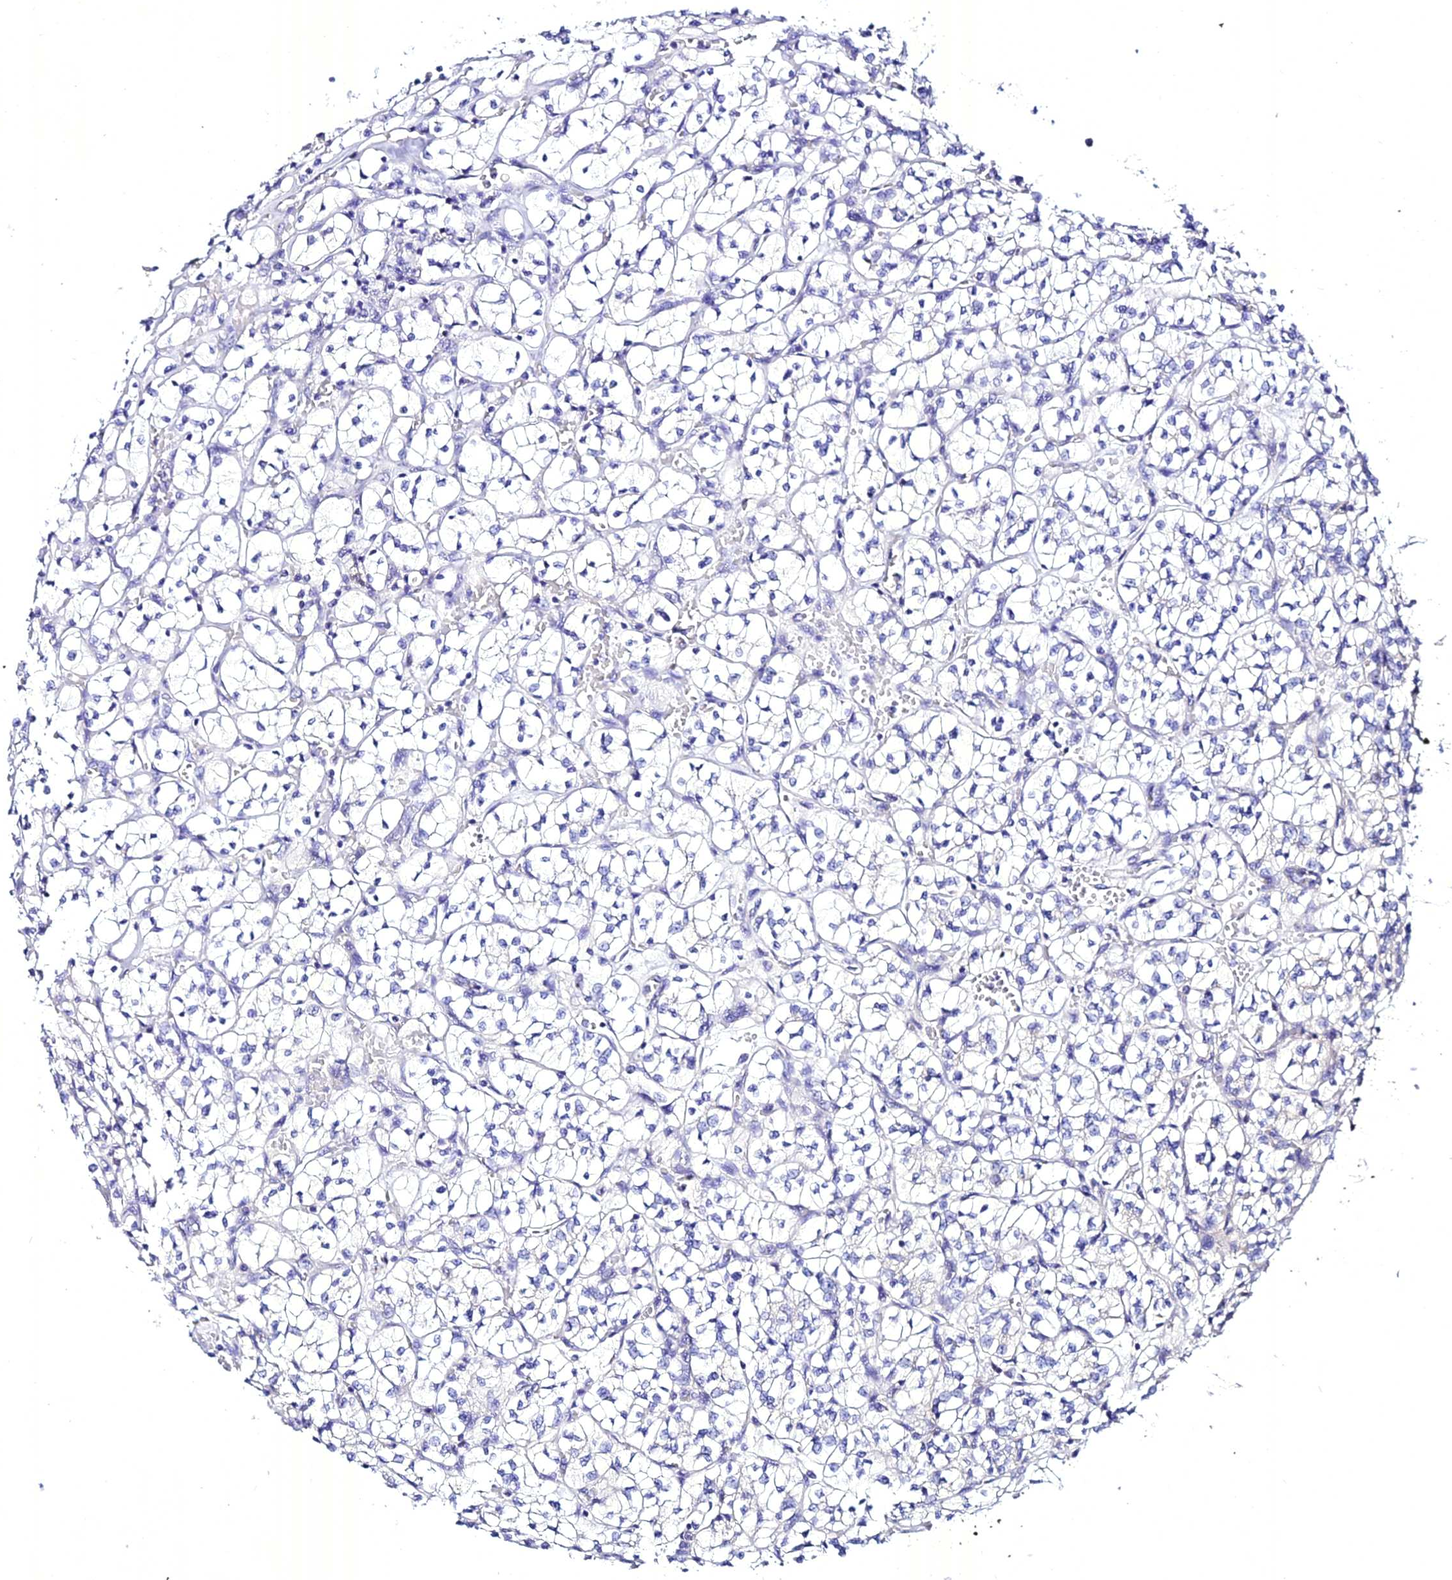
{"staining": {"intensity": "negative", "quantity": "none", "location": "none"}, "tissue": "renal cancer", "cell_type": "Tumor cells", "image_type": "cancer", "snomed": [{"axis": "morphology", "description": "Adenocarcinoma, NOS"}, {"axis": "topography", "description": "Kidney"}], "caption": "Immunohistochemistry (IHC) of renal adenocarcinoma reveals no staining in tumor cells. The staining is performed using DAB brown chromogen with nuclei counter-stained in using hematoxylin.", "gene": "ATG16L2", "patient": {"sex": "female", "age": 64}}